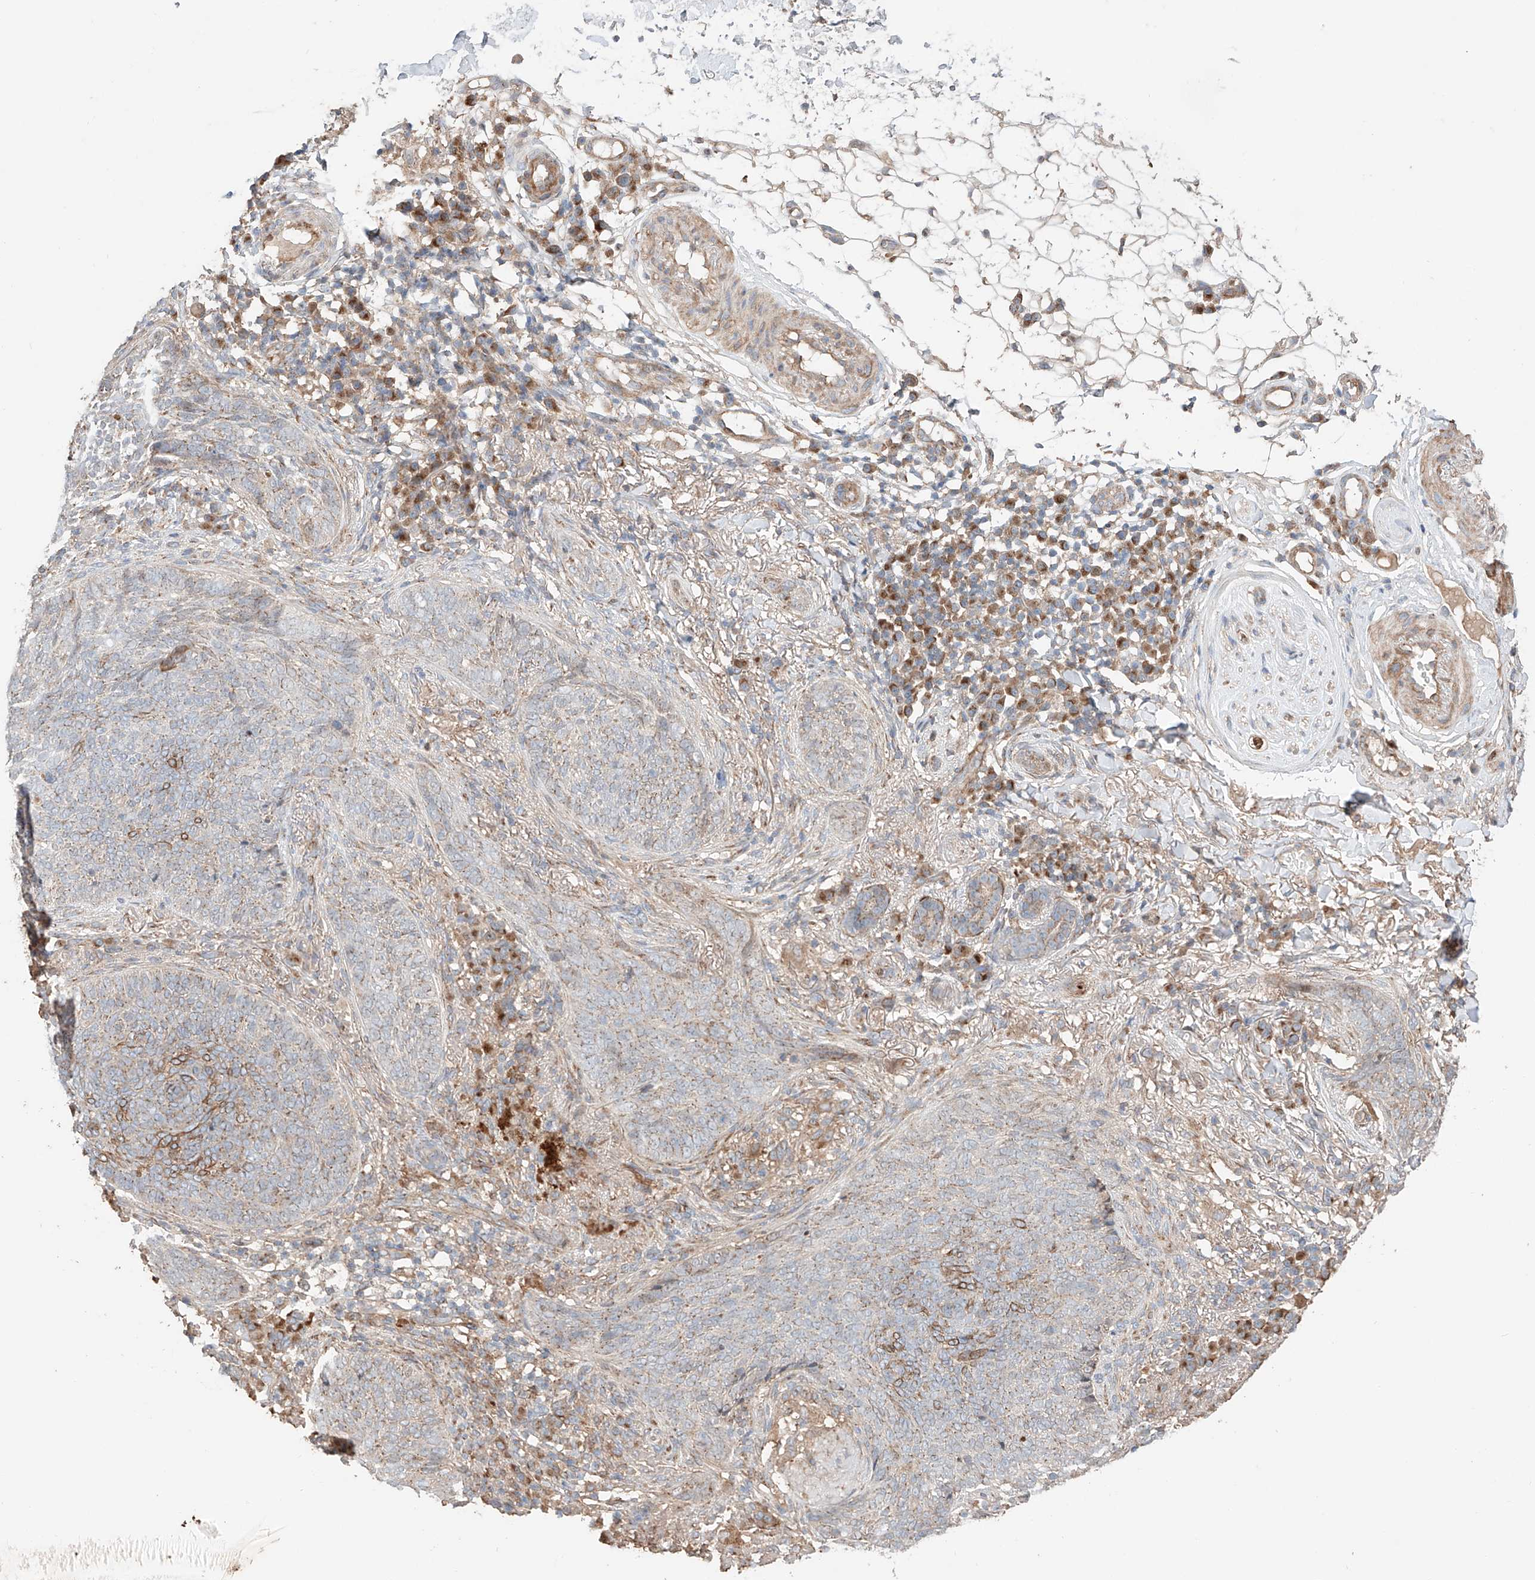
{"staining": {"intensity": "moderate", "quantity": "<25%", "location": "cytoplasmic/membranous"}, "tissue": "skin cancer", "cell_type": "Tumor cells", "image_type": "cancer", "snomed": [{"axis": "morphology", "description": "Basal cell carcinoma"}, {"axis": "topography", "description": "Skin"}], "caption": "Immunohistochemical staining of skin basal cell carcinoma exhibits low levels of moderate cytoplasmic/membranous protein expression in approximately <25% of tumor cells.", "gene": "MOSPD1", "patient": {"sex": "male", "age": 85}}